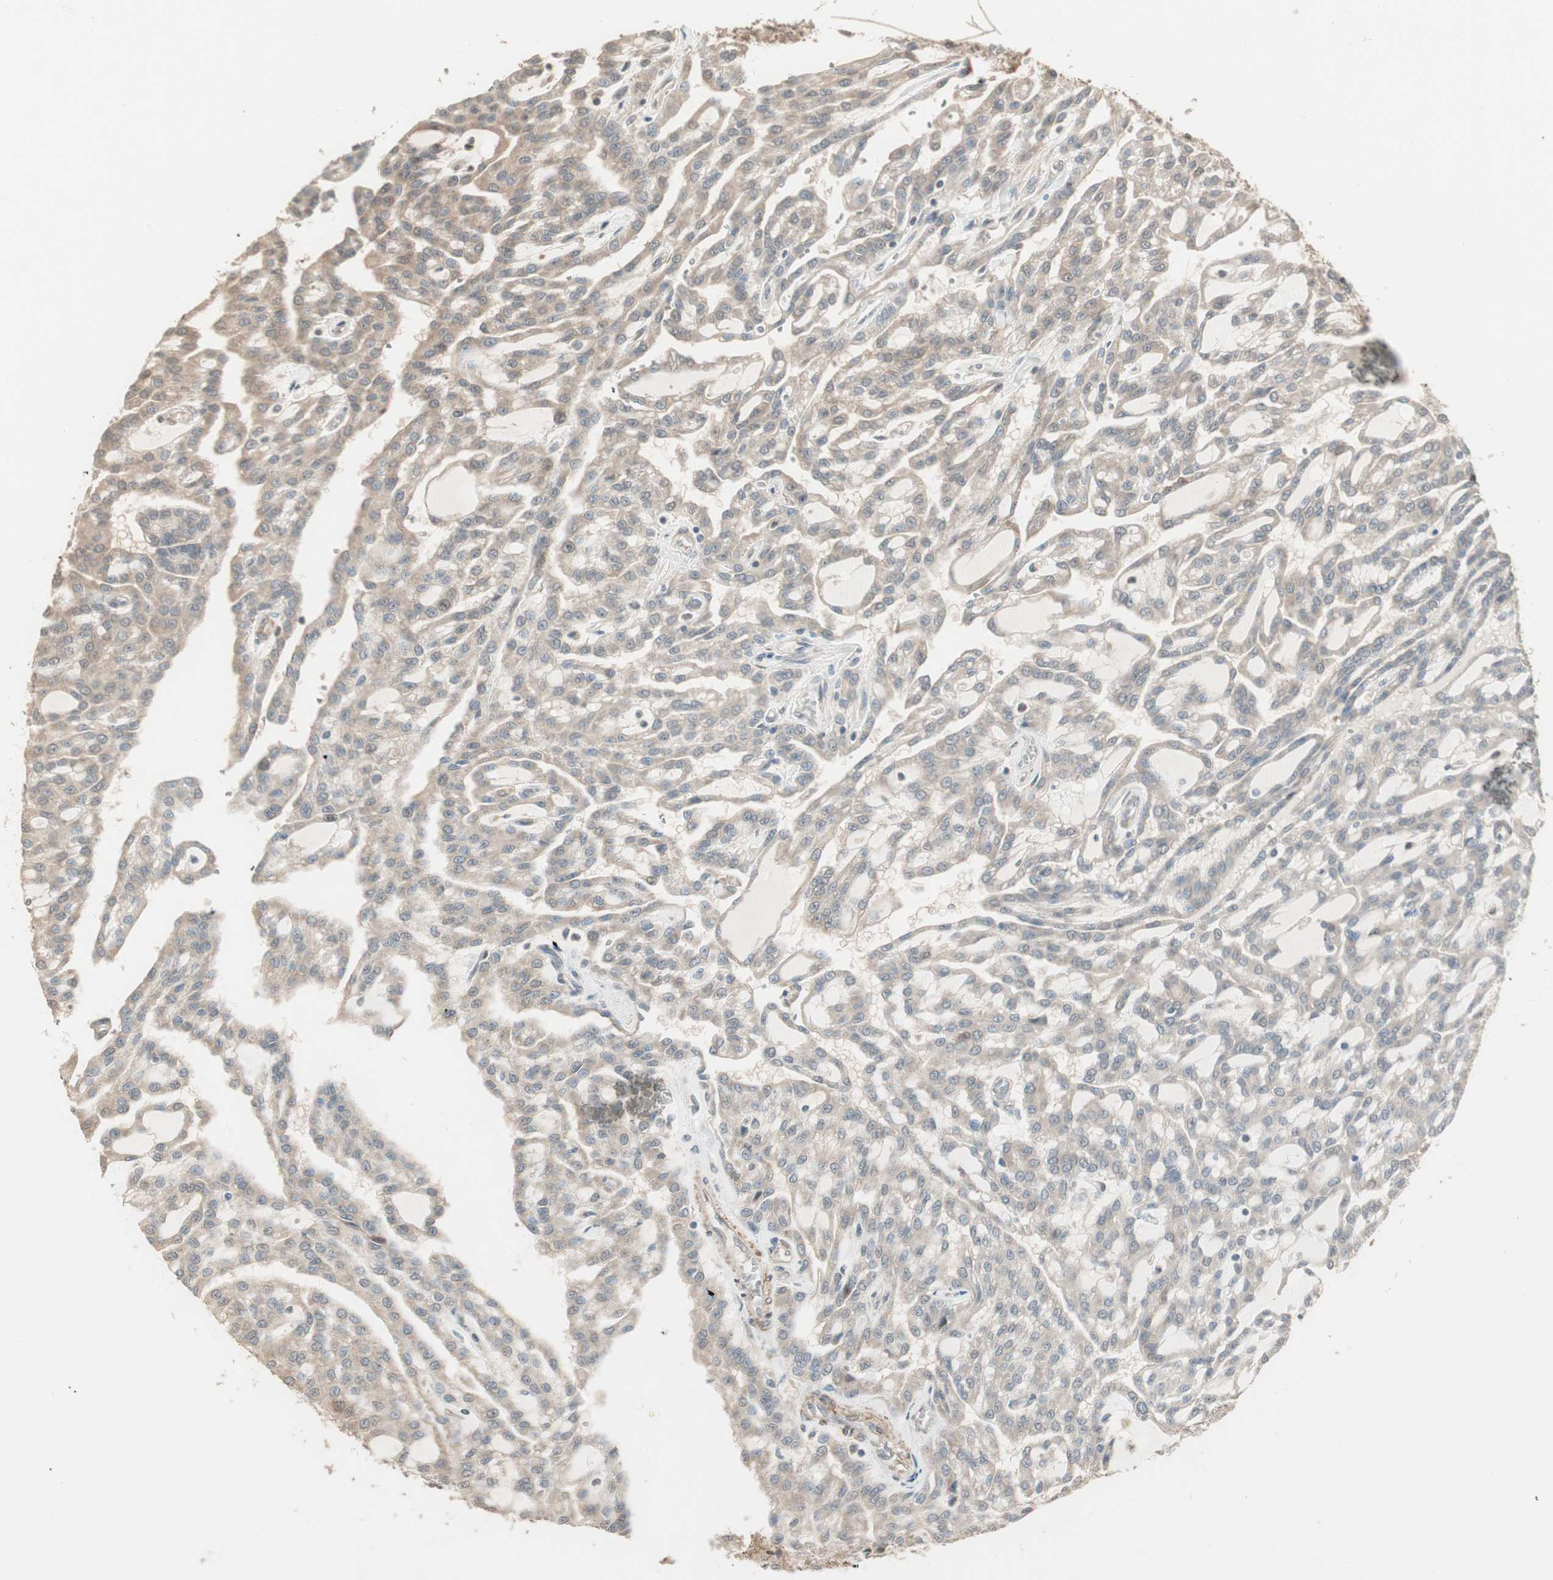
{"staining": {"intensity": "weak", "quantity": "25%-75%", "location": "cytoplasmic/membranous"}, "tissue": "renal cancer", "cell_type": "Tumor cells", "image_type": "cancer", "snomed": [{"axis": "morphology", "description": "Adenocarcinoma, NOS"}, {"axis": "topography", "description": "Kidney"}], "caption": "The immunohistochemical stain shows weak cytoplasmic/membranous expression in tumor cells of renal cancer tissue. The staining was performed using DAB (3,3'-diaminobenzidine) to visualize the protein expression in brown, while the nuclei were stained in blue with hematoxylin (Magnification: 20x).", "gene": "ZSCAN31", "patient": {"sex": "male", "age": 63}}